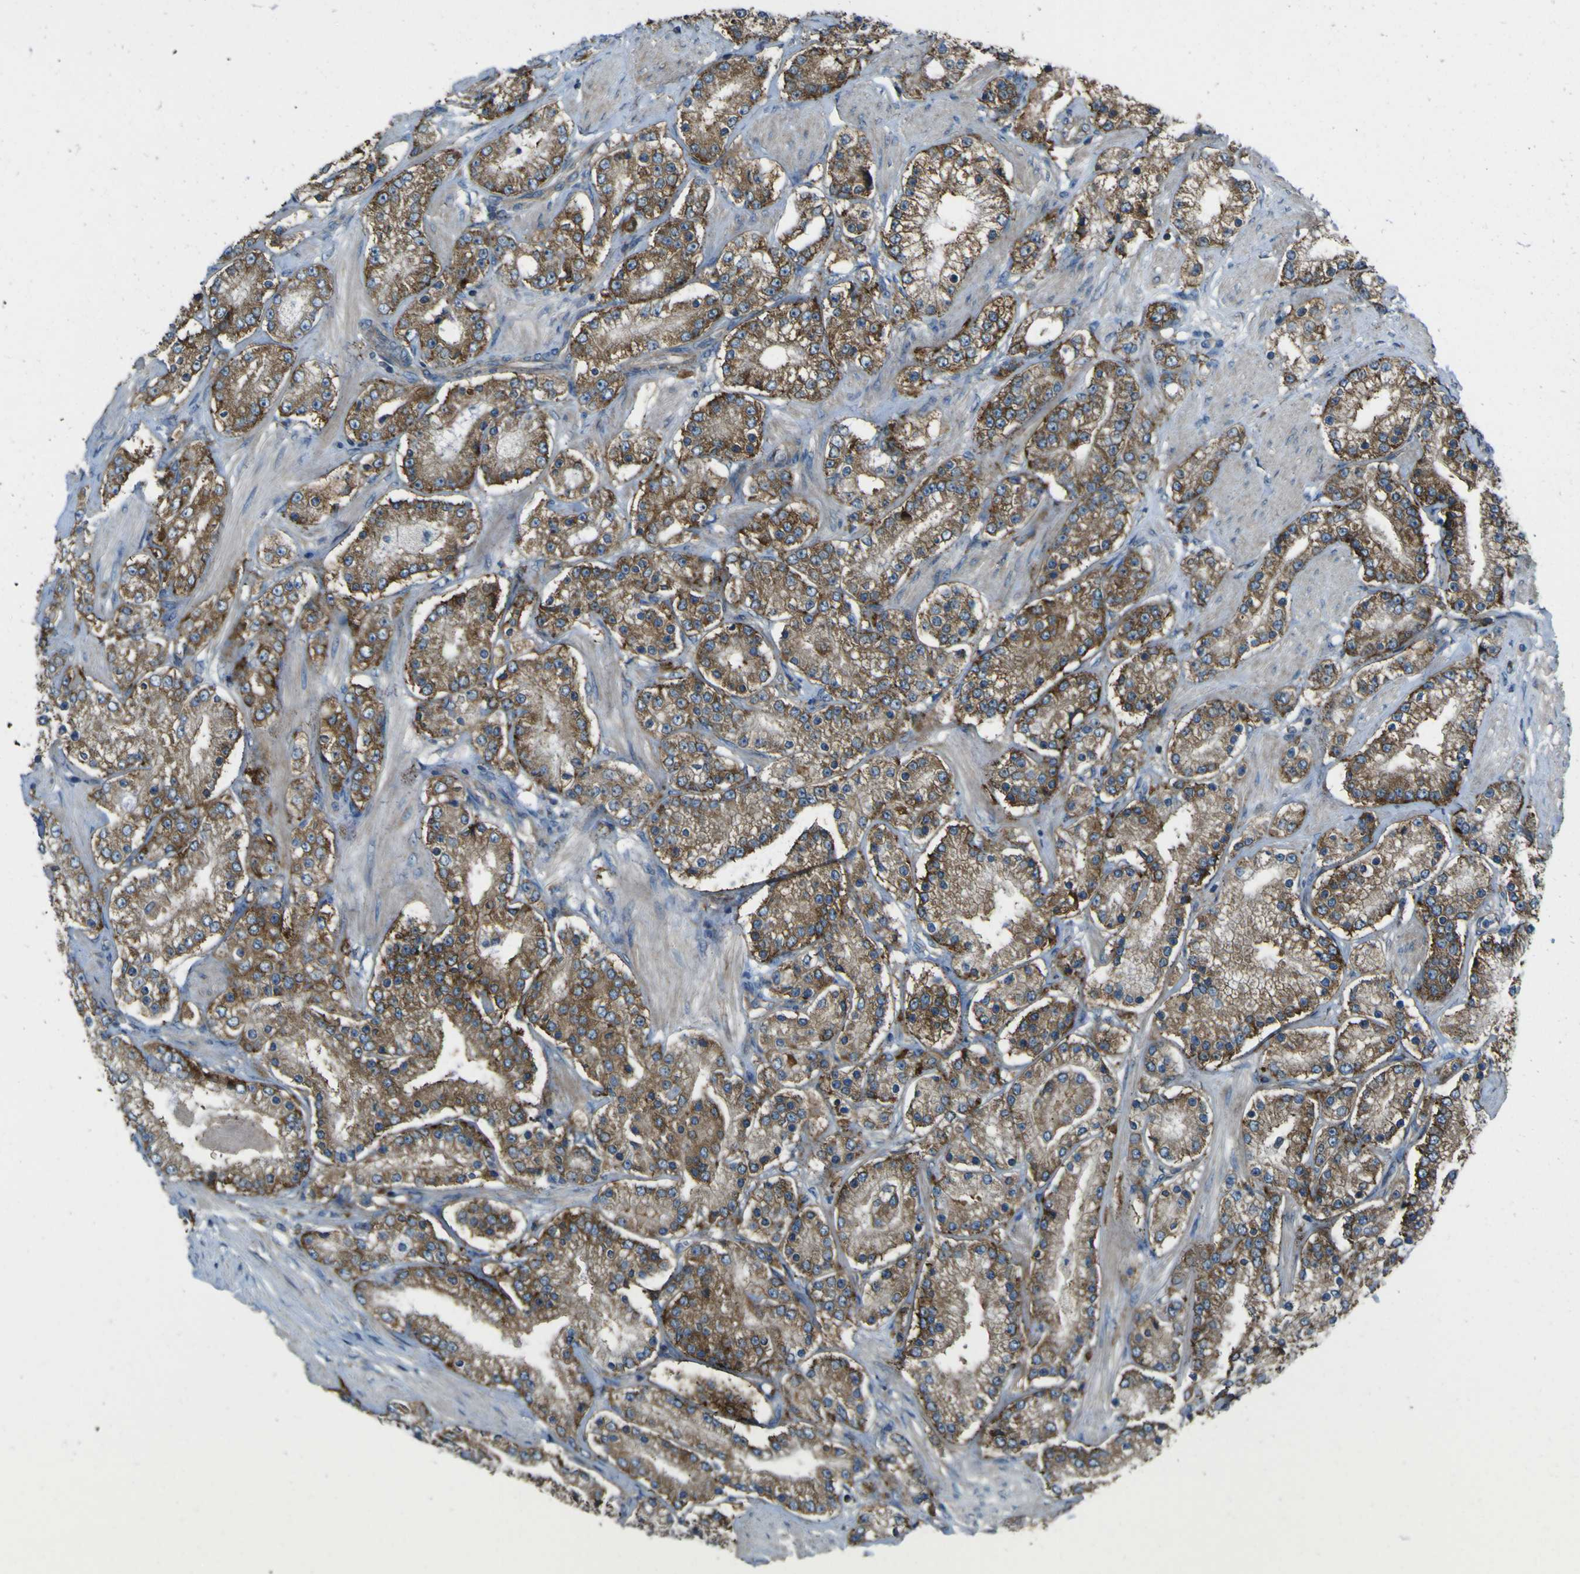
{"staining": {"intensity": "strong", "quantity": ">75%", "location": "cytoplasmic/membranous"}, "tissue": "prostate cancer", "cell_type": "Tumor cells", "image_type": "cancer", "snomed": [{"axis": "morphology", "description": "Adenocarcinoma, Low grade"}, {"axis": "topography", "description": "Prostate"}], "caption": "A brown stain highlights strong cytoplasmic/membranous positivity of a protein in prostate low-grade adenocarcinoma tumor cells. The protein of interest is shown in brown color, while the nuclei are stained blue.", "gene": "NAALADL2", "patient": {"sex": "male", "age": 63}}